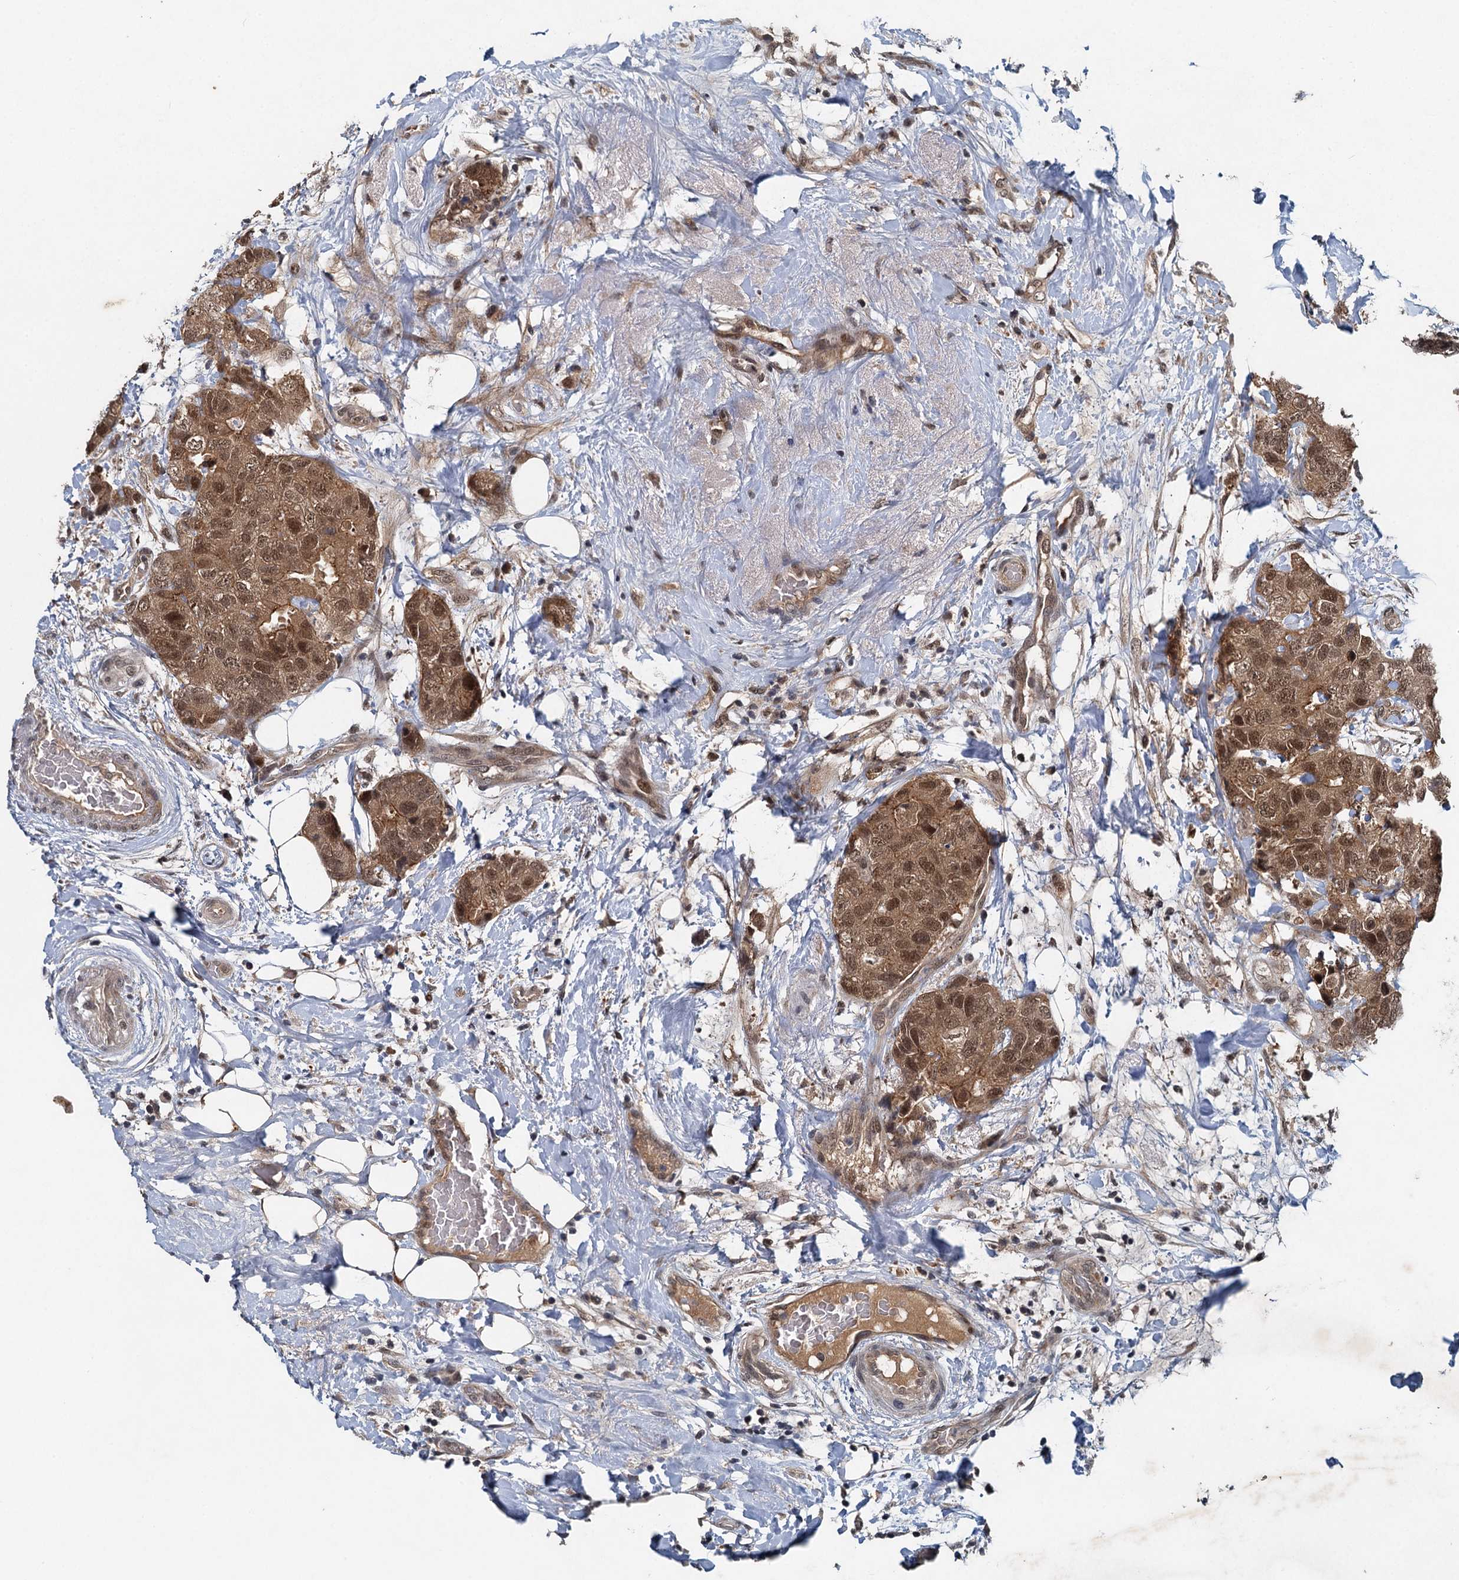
{"staining": {"intensity": "moderate", "quantity": ">75%", "location": "cytoplasmic/membranous,nuclear"}, "tissue": "breast cancer", "cell_type": "Tumor cells", "image_type": "cancer", "snomed": [{"axis": "morphology", "description": "Duct carcinoma"}, {"axis": "topography", "description": "Breast"}], "caption": "This is an image of IHC staining of breast infiltrating ductal carcinoma, which shows moderate positivity in the cytoplasmic/membranous and nuclear of tumor cells.", "gene": "RITA1", "patient": {"sex": "female", "age": 62}}